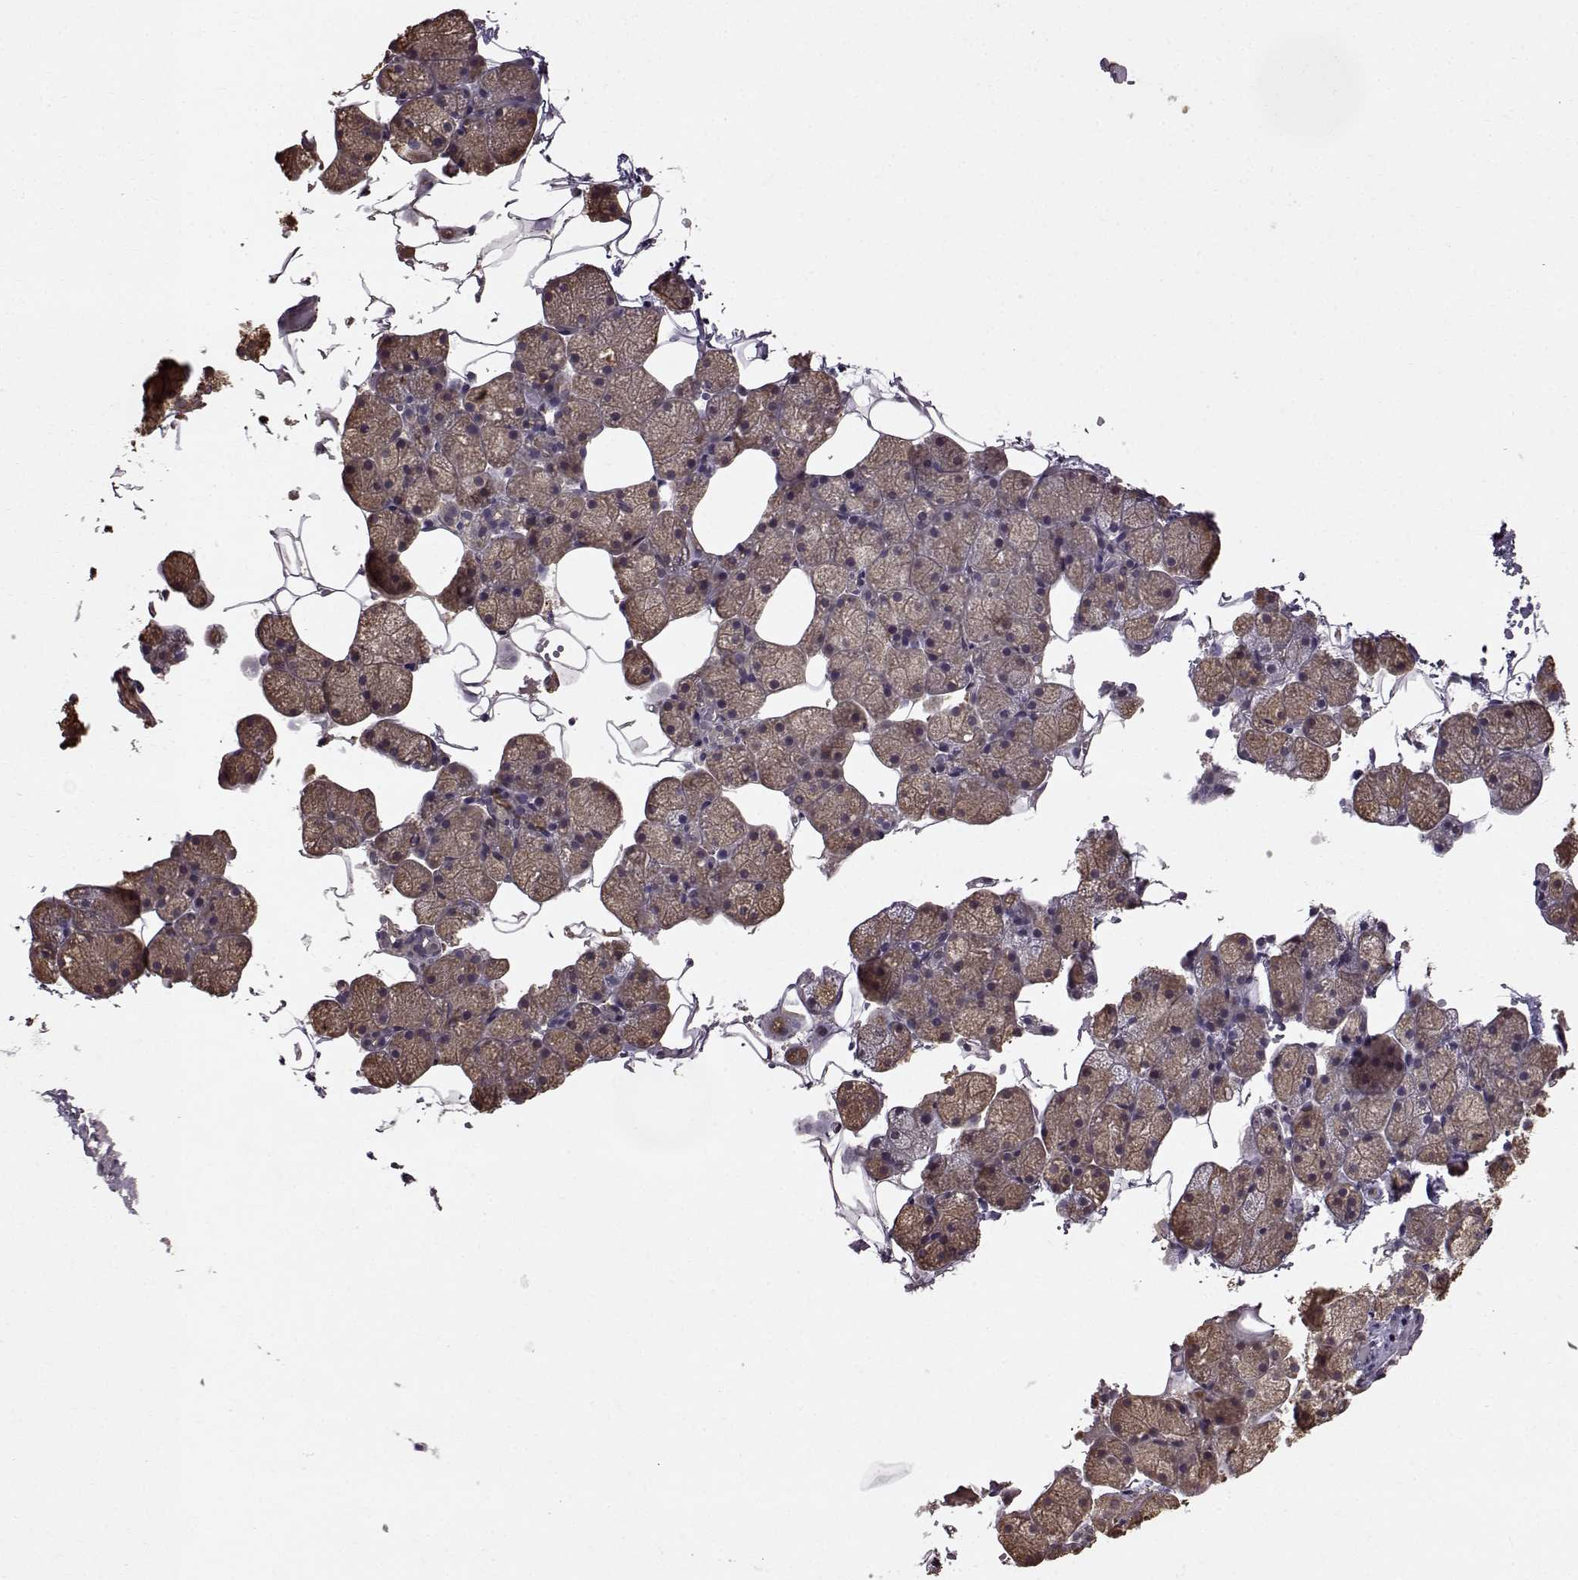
{"staining": {"intensity": "weak", "quantity": "25%-75%", "location": "cytoplasmic/membranous"}, "tissue": "salivary gland", "cell_type": "Glandular cells", "image_type": "normal", "snomed": [{"axis": "morphology", "description": "Normal tissue, NOS"}, {"axis": "topography", "description": "Salivary gland"}], "caption": "Weak cytoplasmic/membranous expression for a protein is present in approximately 25%-75% of glandular cells of normal salivary gland using immunohistochemistry.", "gene": "NME1", "patient": {"sex": "male", "age": 38}}